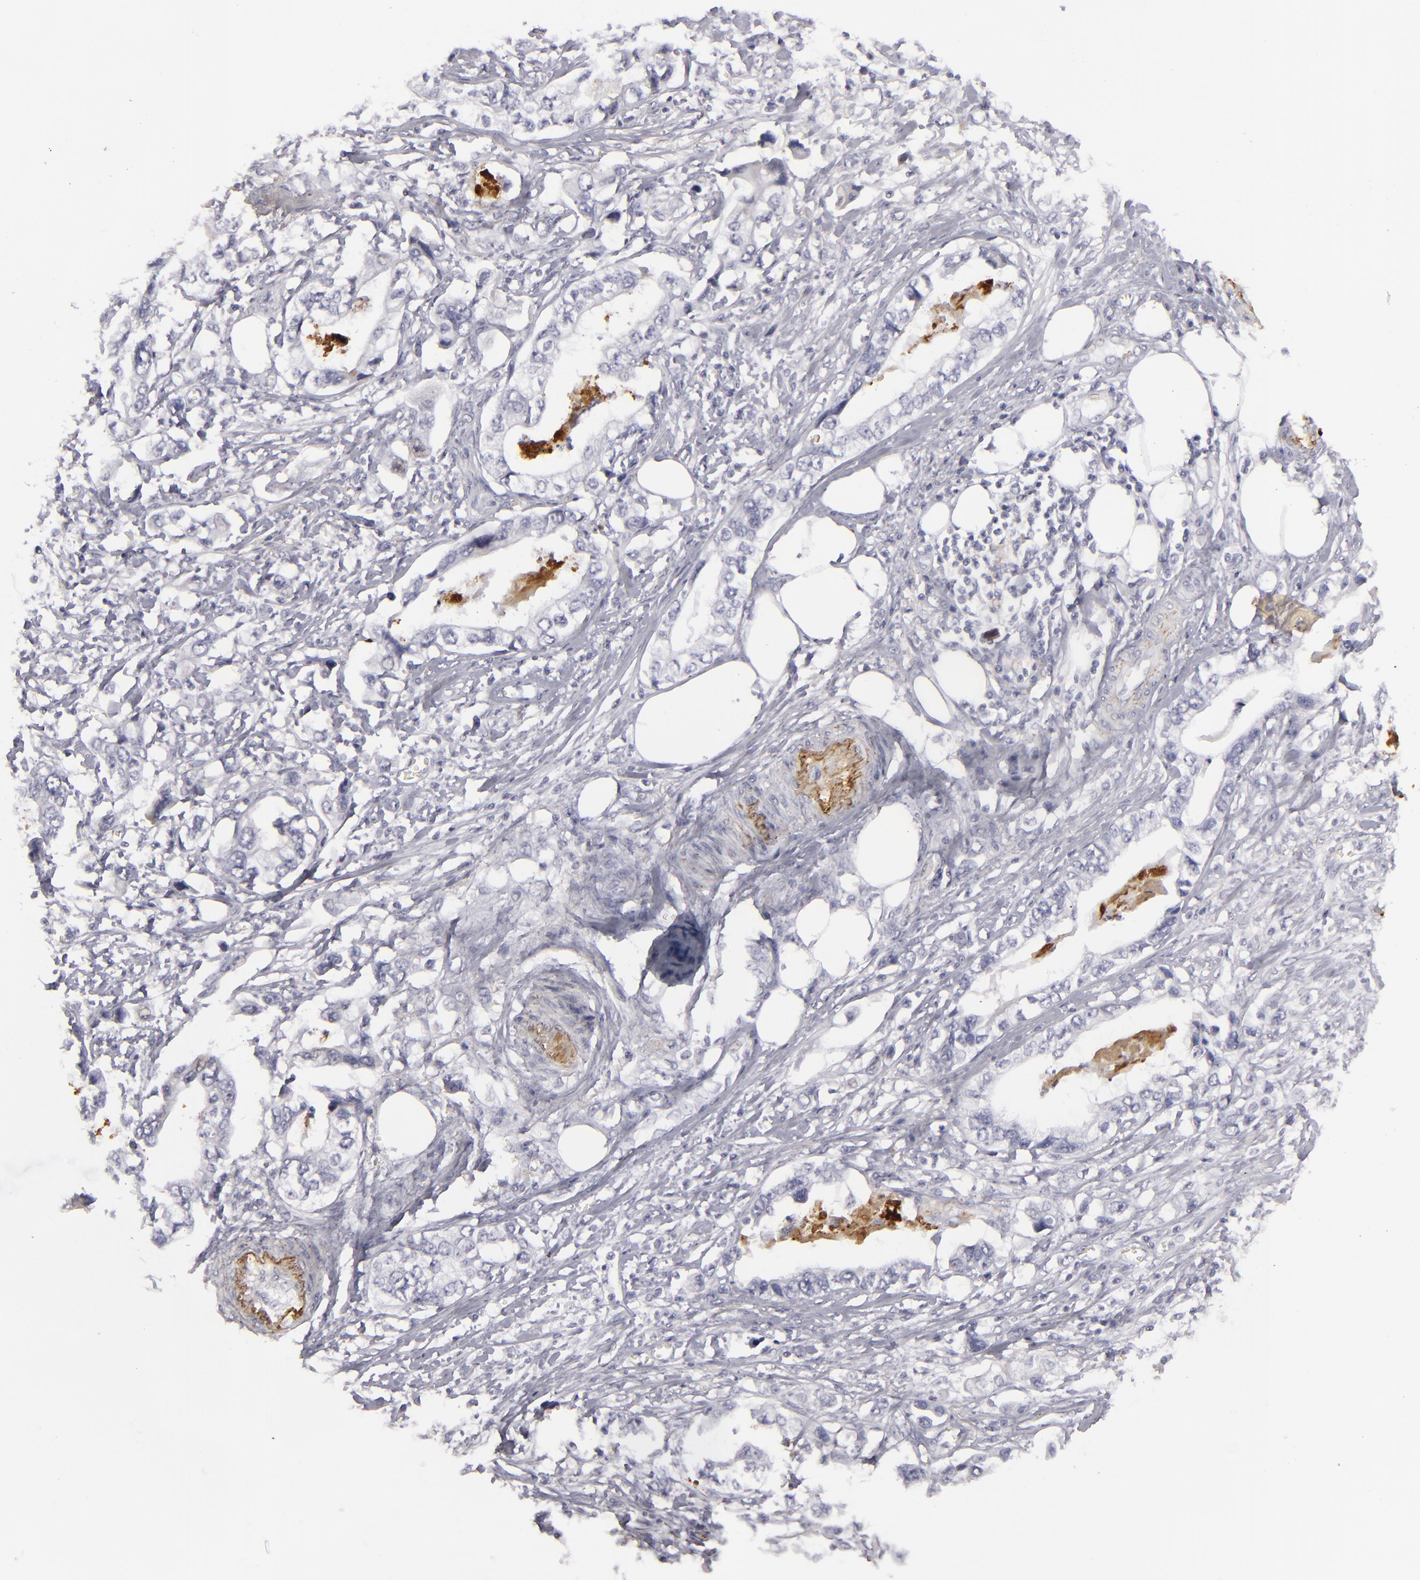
{"staining": {"intensity": "negative", "quantity": "none", "location": "none"}, "tissue": "stomach cancer", "cell_type": "Tumor cells", "image_type": "cancer", "snomed": [{"axis": "morphology", "description": "Adenocarcinoma, NOS"}, {"axis": "topography", "description": "Pancreas"}, {"axis": "topography", "description": "Stomach, upper"}], "caption": "Stomach adenocarcinoma was stained to show a protein in brown. There is no significant positivity in tumor cells. (Brightfield microscopy of DAB immunohistochemistry (IHC) at high magnification).", "gene": "C9", "patient": {"sex": "male", "age": 77}}